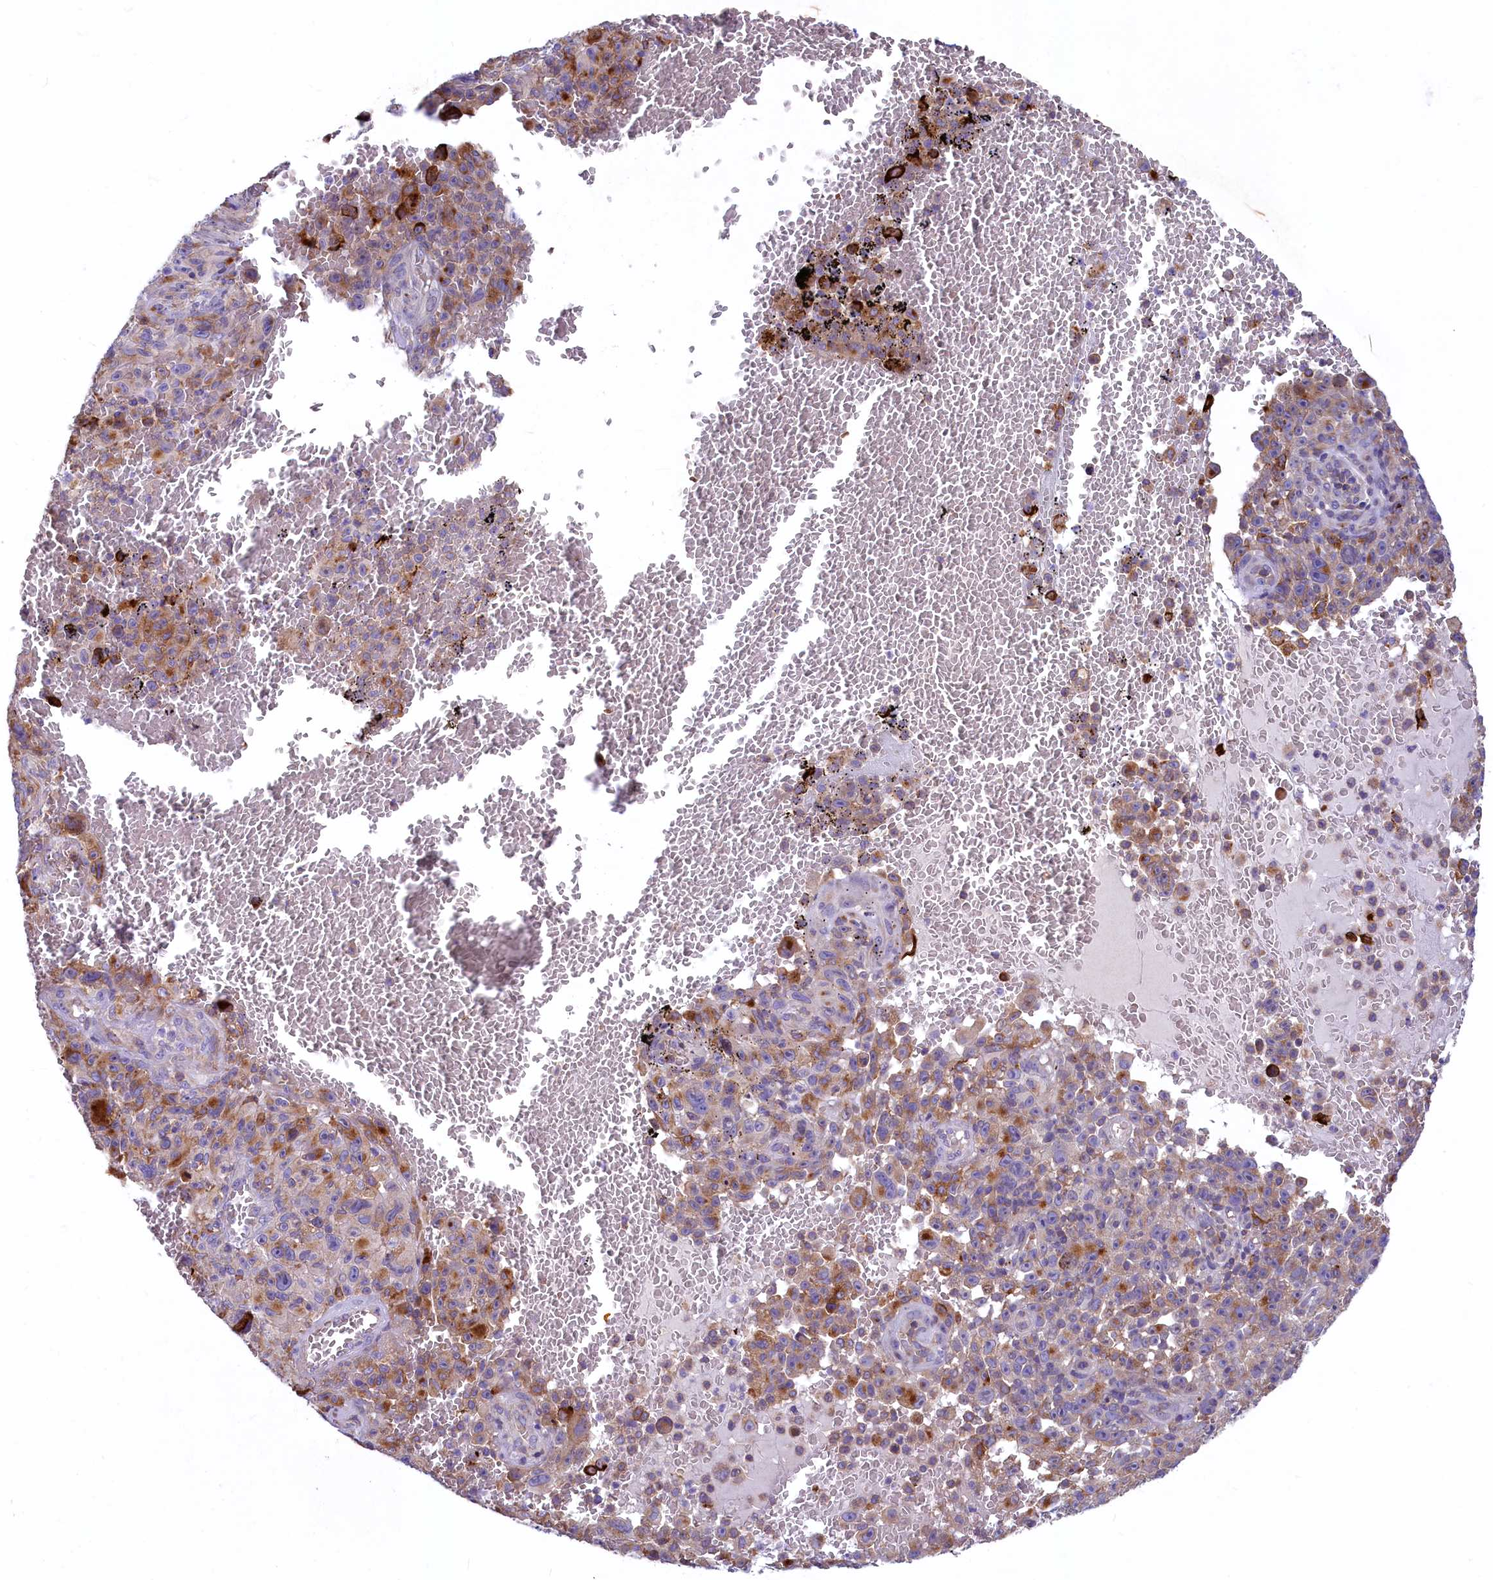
{"staining": {"intensity": "moderate", "quantity": "<25%", "location": "cytoplasmic/membranous"}, "tissue": "melanoma", "cell_type": "Tumor cells", "image_type": "cancer", "snomed": [{"axis": "morphology", "description": "Malignant melanoma, NOS"}, {"axis": "topography", "description": "Skin"}], "caption": "IHC micrograph of malignant melanoma stained for a protein (brown), which shows low levels of moderate cytoplasmic/membranous staining in about <25% of tumor cells.", "gene": "HPS6", "patient": {"sex": "female", "age": 82}}